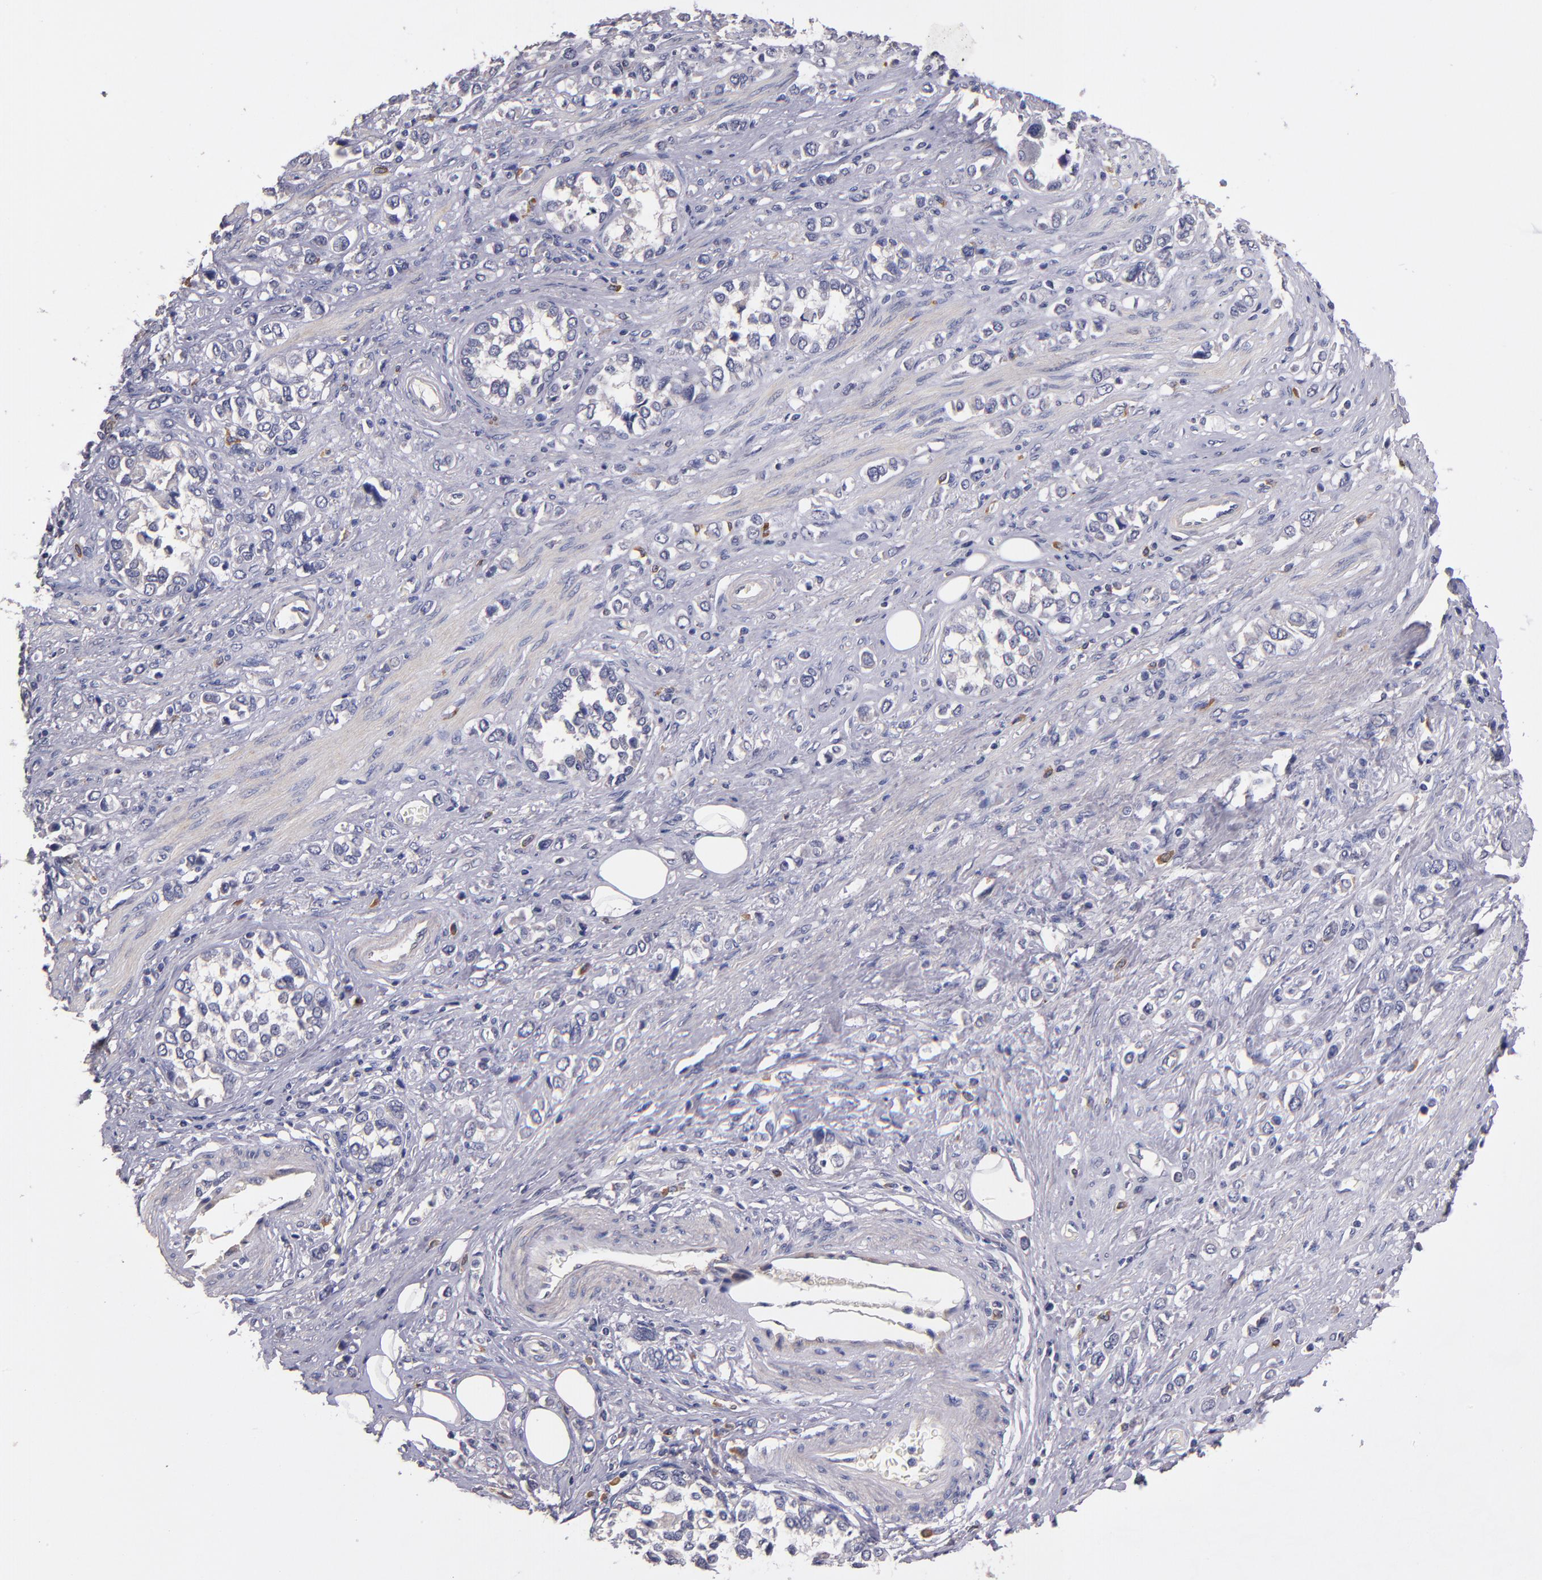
{"staining": {"intensity": "negative", "quantity": "none", "location": "none"}, "tissue": "stomach cancer", "cell_type": "Tumor cells", "image_type": "cancer", "snomed": [{"axis": "morphology", "description": "Adenocarcinoma, NOS"}, {"axis": "topography", "description": "Stomach, upper"}], "caption": "Immunohistochemical staining of human stomach adenocarcinoma demonstrates no significant staining in tumor cells. The staining is performed using DAB brown chromogen with nuclei counter-stained in using hematoxylin.", "gene": "MAGEE1", "patient": {"sex": "male", "age": 76}}